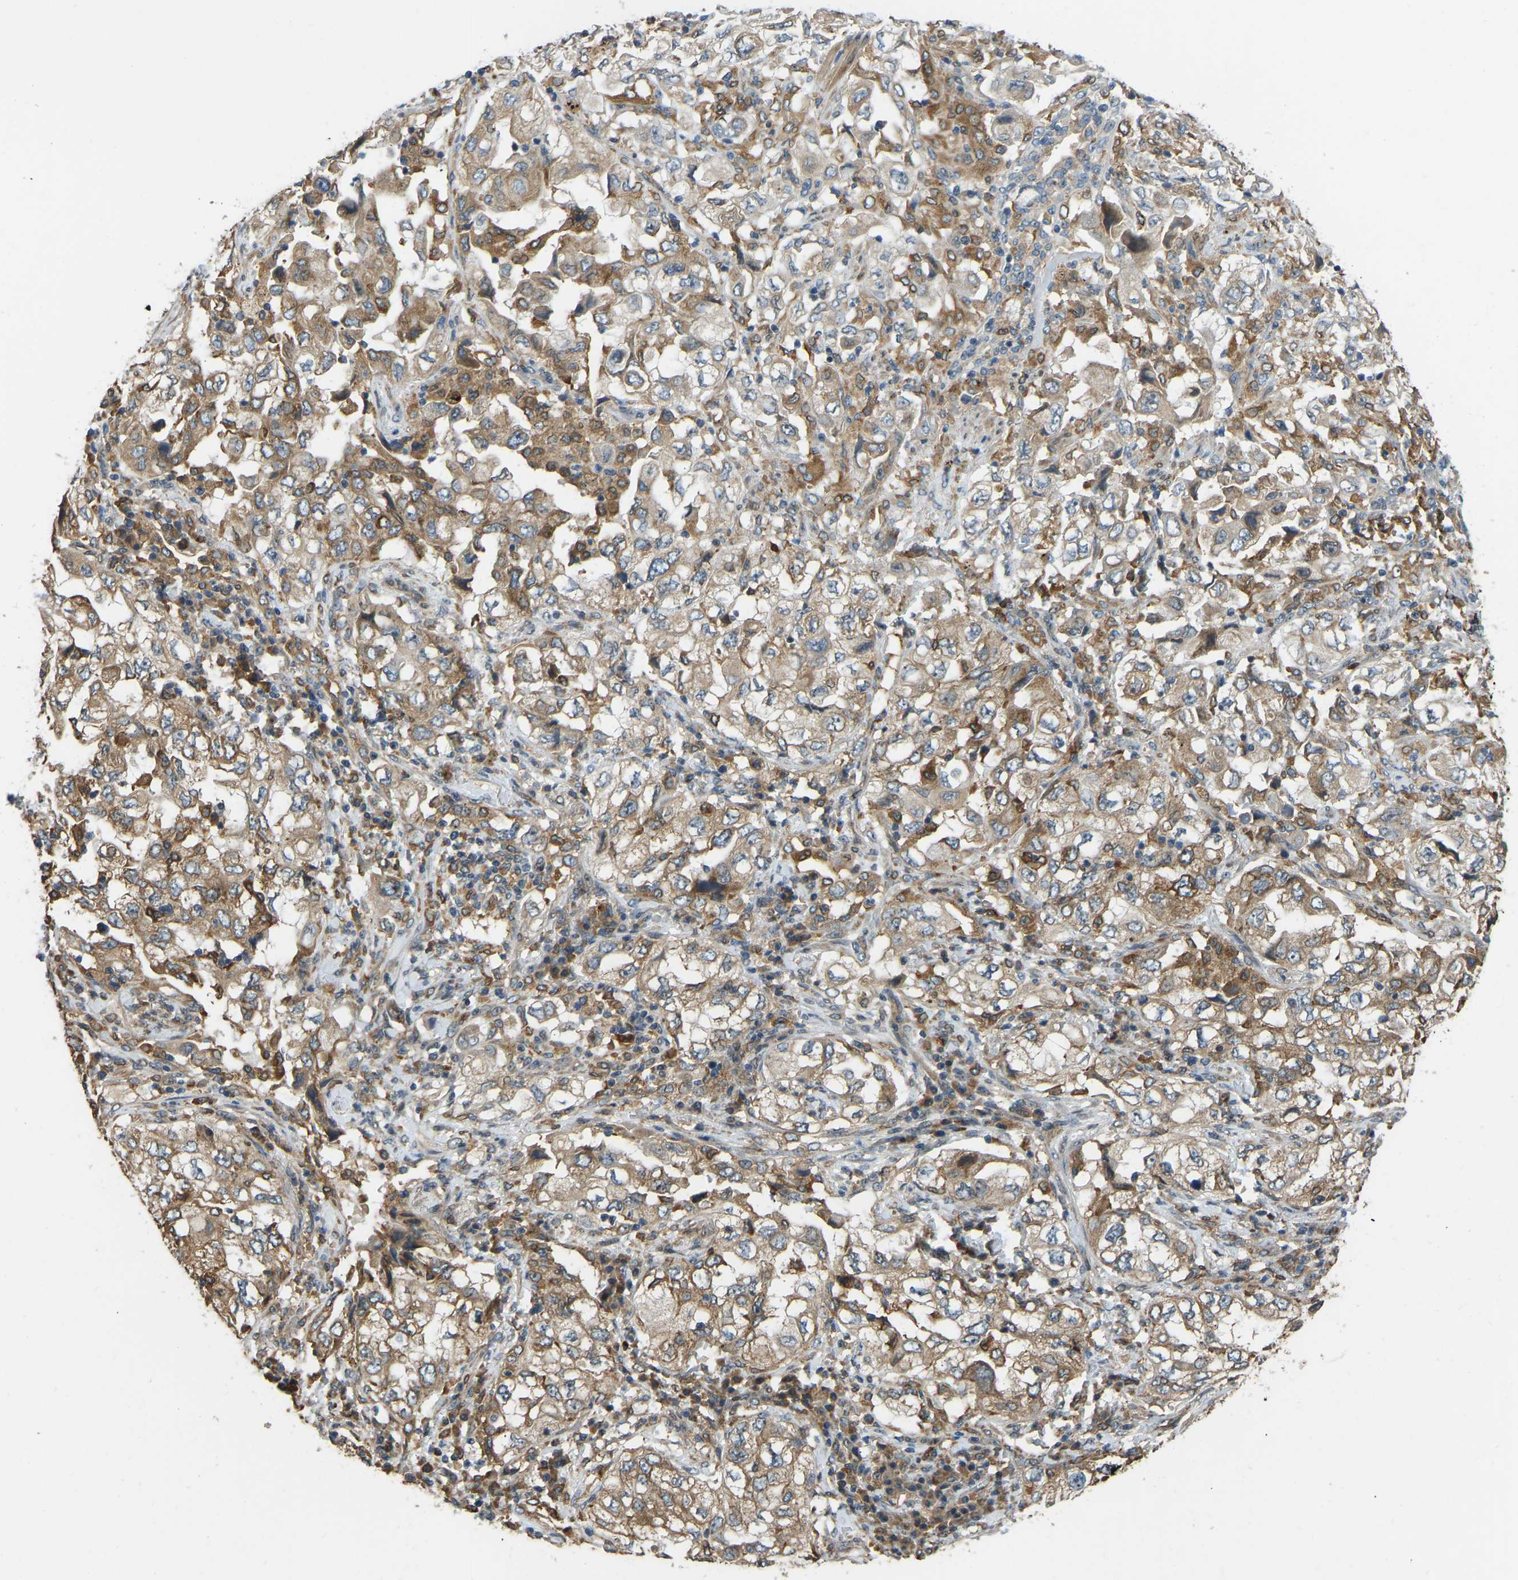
{"staining": {"intensity": "weak", "quantity": ">75%", "location": "cytoplasmic/membranous"}, "tissue": "lung cancer", "cell_type": "Tumor cells", "image_type": "cancer", "snomed": [{"axis": "morphology", "description": "Adenocarcinoma, NOS"}, {"axis": "topography", "description": "Lung"}], "caption": "Adenocarcinoma (lung) stained with immunohistochemistry (IHC) displays weak cytoplasmic/membranous staining in about >75% of tumor cells.", "gene": "OS9", "patient": {"sex": "male", "age": 64}}